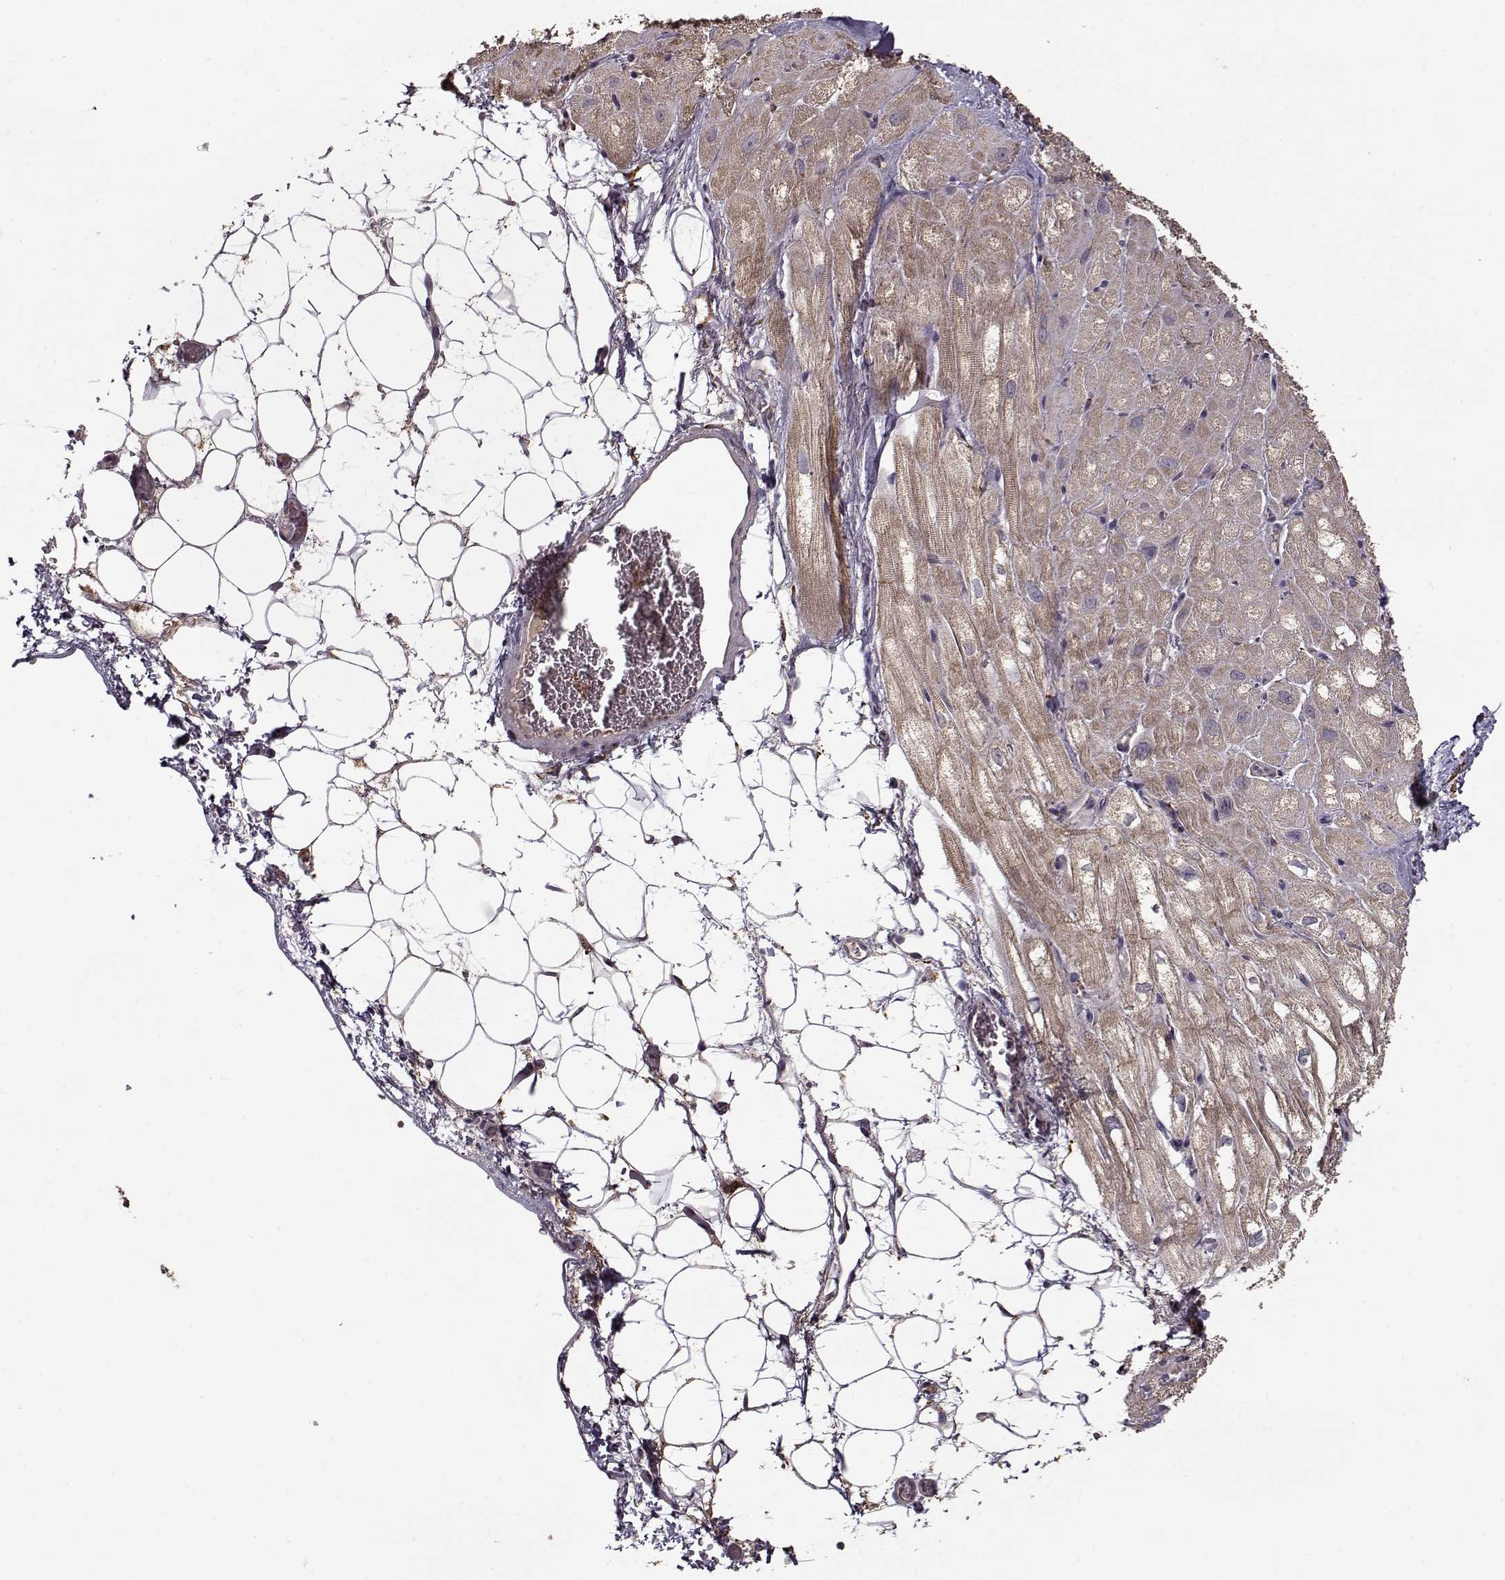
{"staining": {"intensity": "weak", "quantity": "25%-75%", "location": "cytoplasmic/membranous"}, "tissue": "heart muscle", "cell_type": "Cardiomyocytes", "image_type": "normal", "snomed": [{"axis": "morphology", "description": "Normal tissue, NOS"}, {"axis": "topography", "description": "Heart"}], "caption": "Heart muscle stained with a brown dye shows weak cytoplasmic/membranous positive expression in approximately 25%-75% of cardiomyocytes.", "gene": "IMMP1L", "patient": {"sex": "male", "age": 61}}